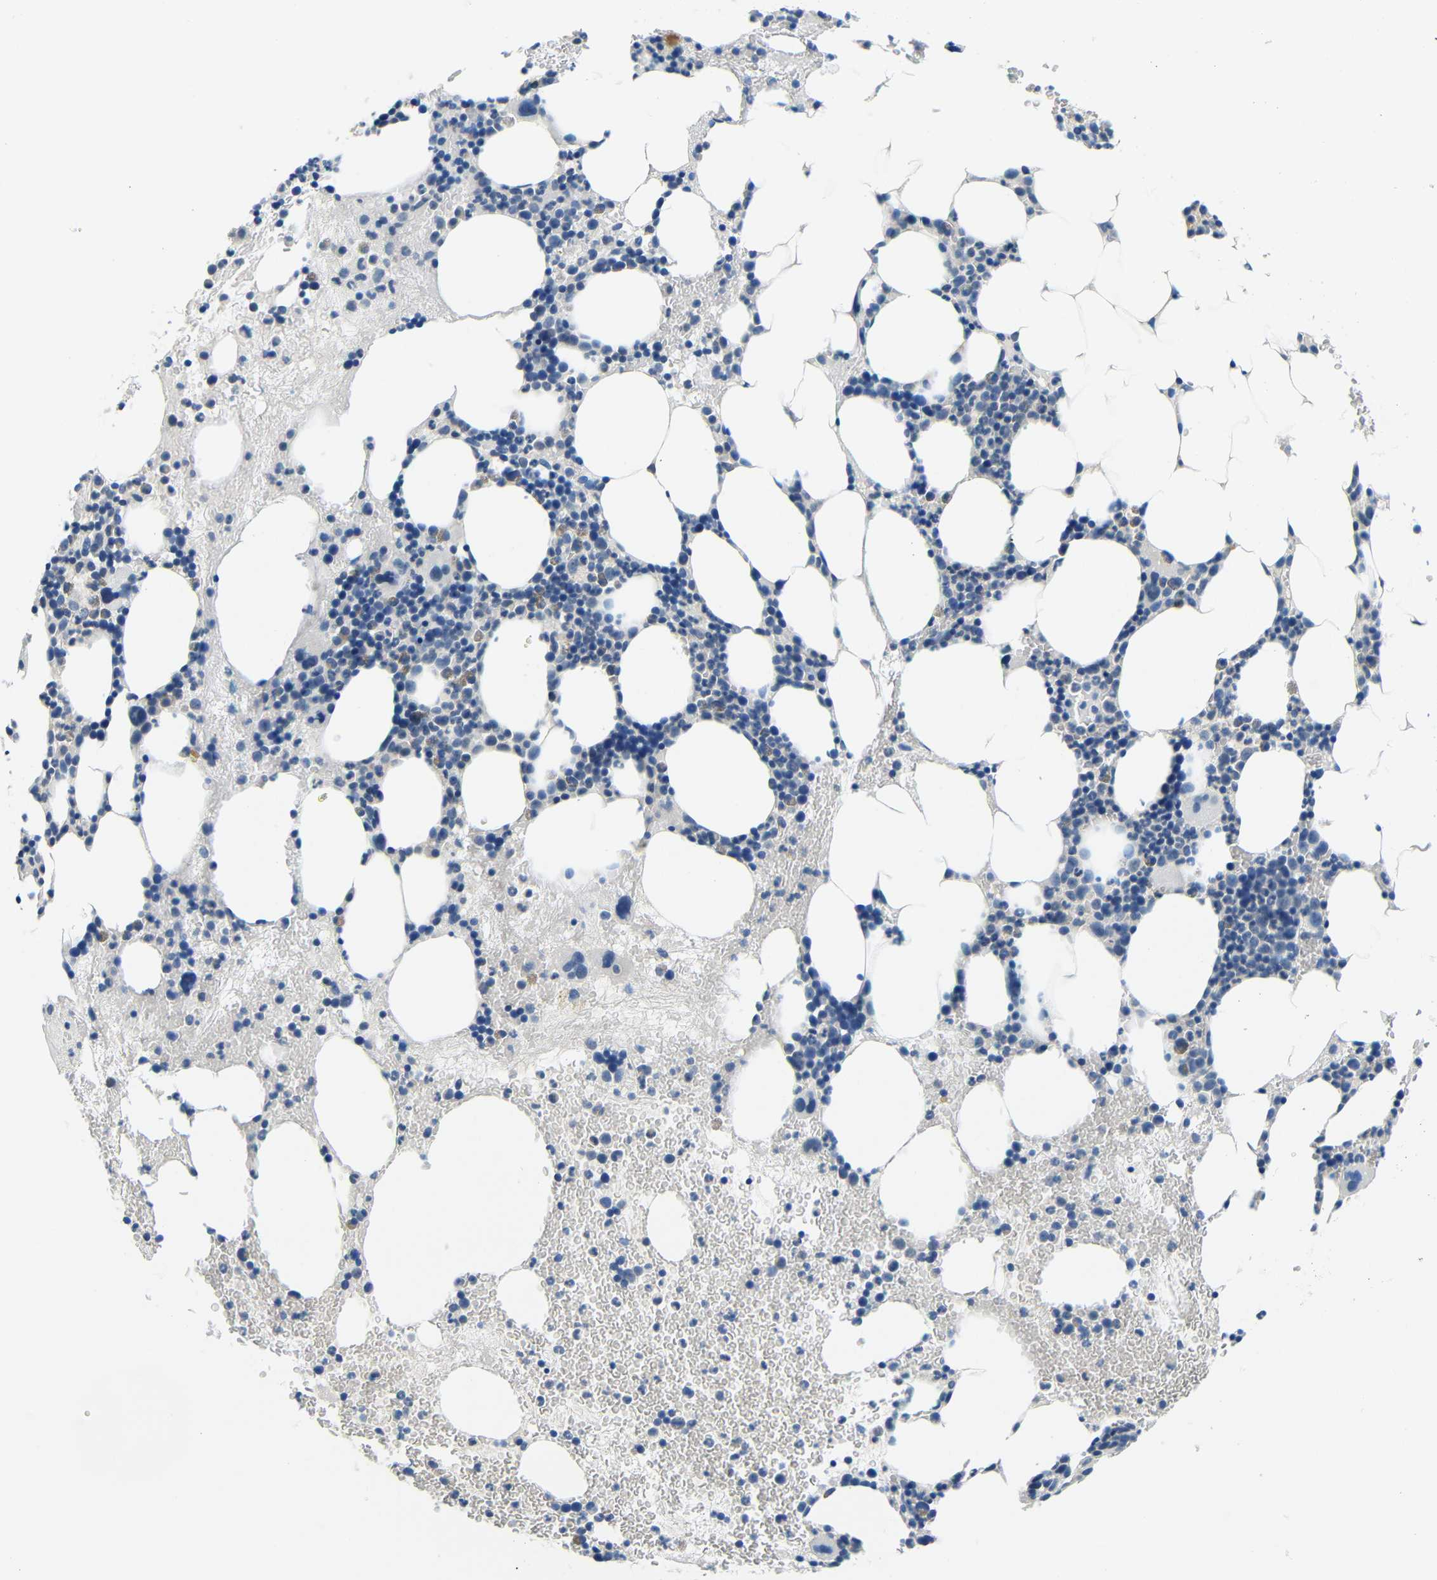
{"staining": {"intensity": "weak", "quantity": "<25%", "location": "cytoplasmic/membranous"}, "tissue": "bone marrow", "cell_type": "Hematopoietic cells", "image_type": "normal", "snomed": [{"axis": "morphology", "description": "Normal tissue, NOS"}, {"axis": "morphology", "description": "Inflammation, NOS"}, {"axis": "topography", "description": "Bone marrow"}], "caption": "There is no significant expression in hematopoietic cells of bone marrow. Nuclei are stained in blue.", "gene": "ADAP1", "patient": {"sex": "female", "age": 76}}